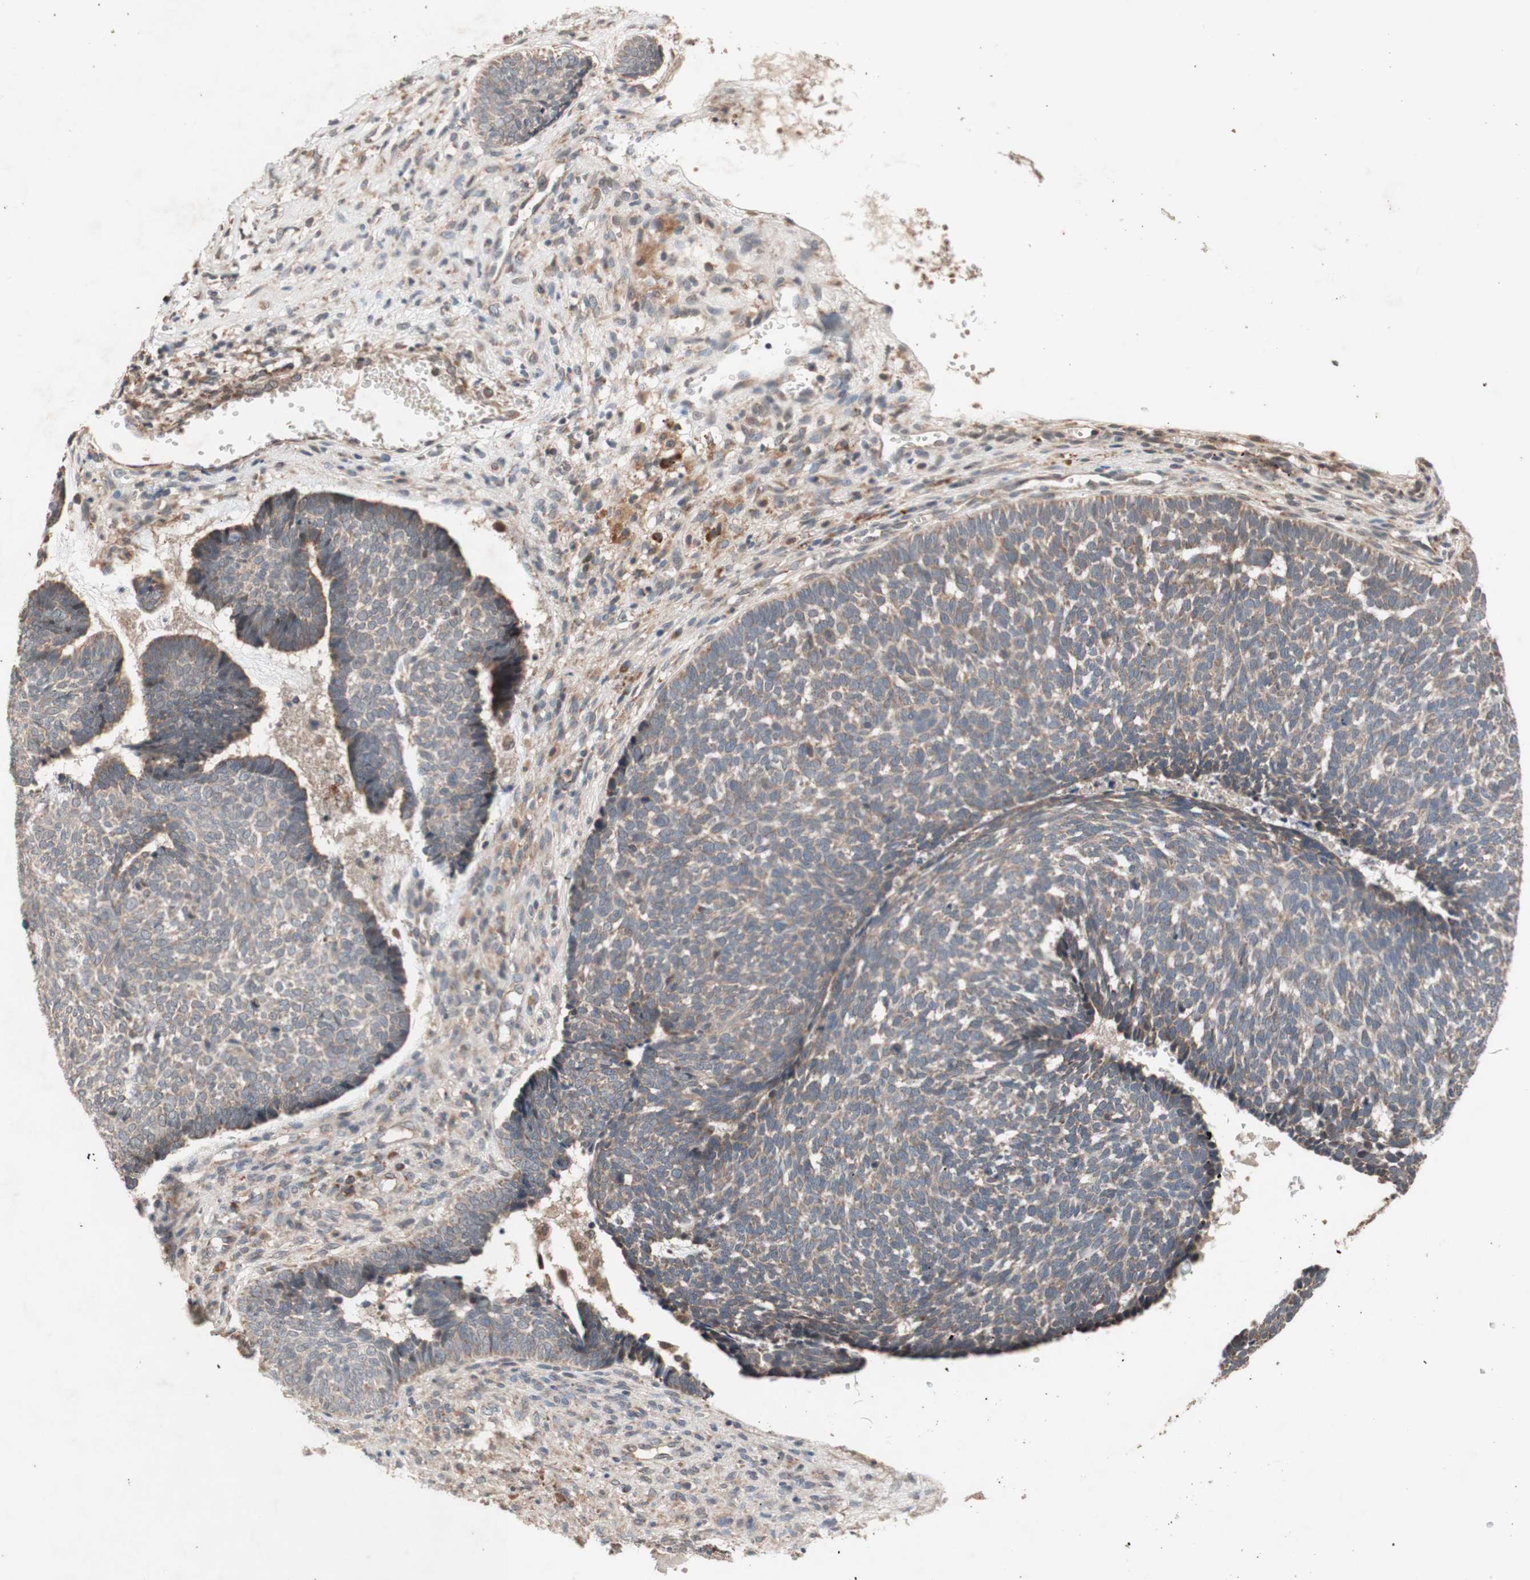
{"staining": {"intensity": "weak", "quantity": ">75%", "location": "cytoplasmic/membranous"}, "tissue": "skin cancer", "cell_type": "Tumor cells", "image_type": "cancer", "snomed": [{"axis": "morphology", "description": "Basal cell carcinoma"}, {"axis": "topography", "description": "Skin"}], "caption": "Immunohistochemical staining of human skin cancer (basal cell carcinoma) shows weak cytoplasmic/membranous protein expression in about >75% of tumor cells.", "gene": "DDOST", "patient": {"sex": "male", "age": 84}}